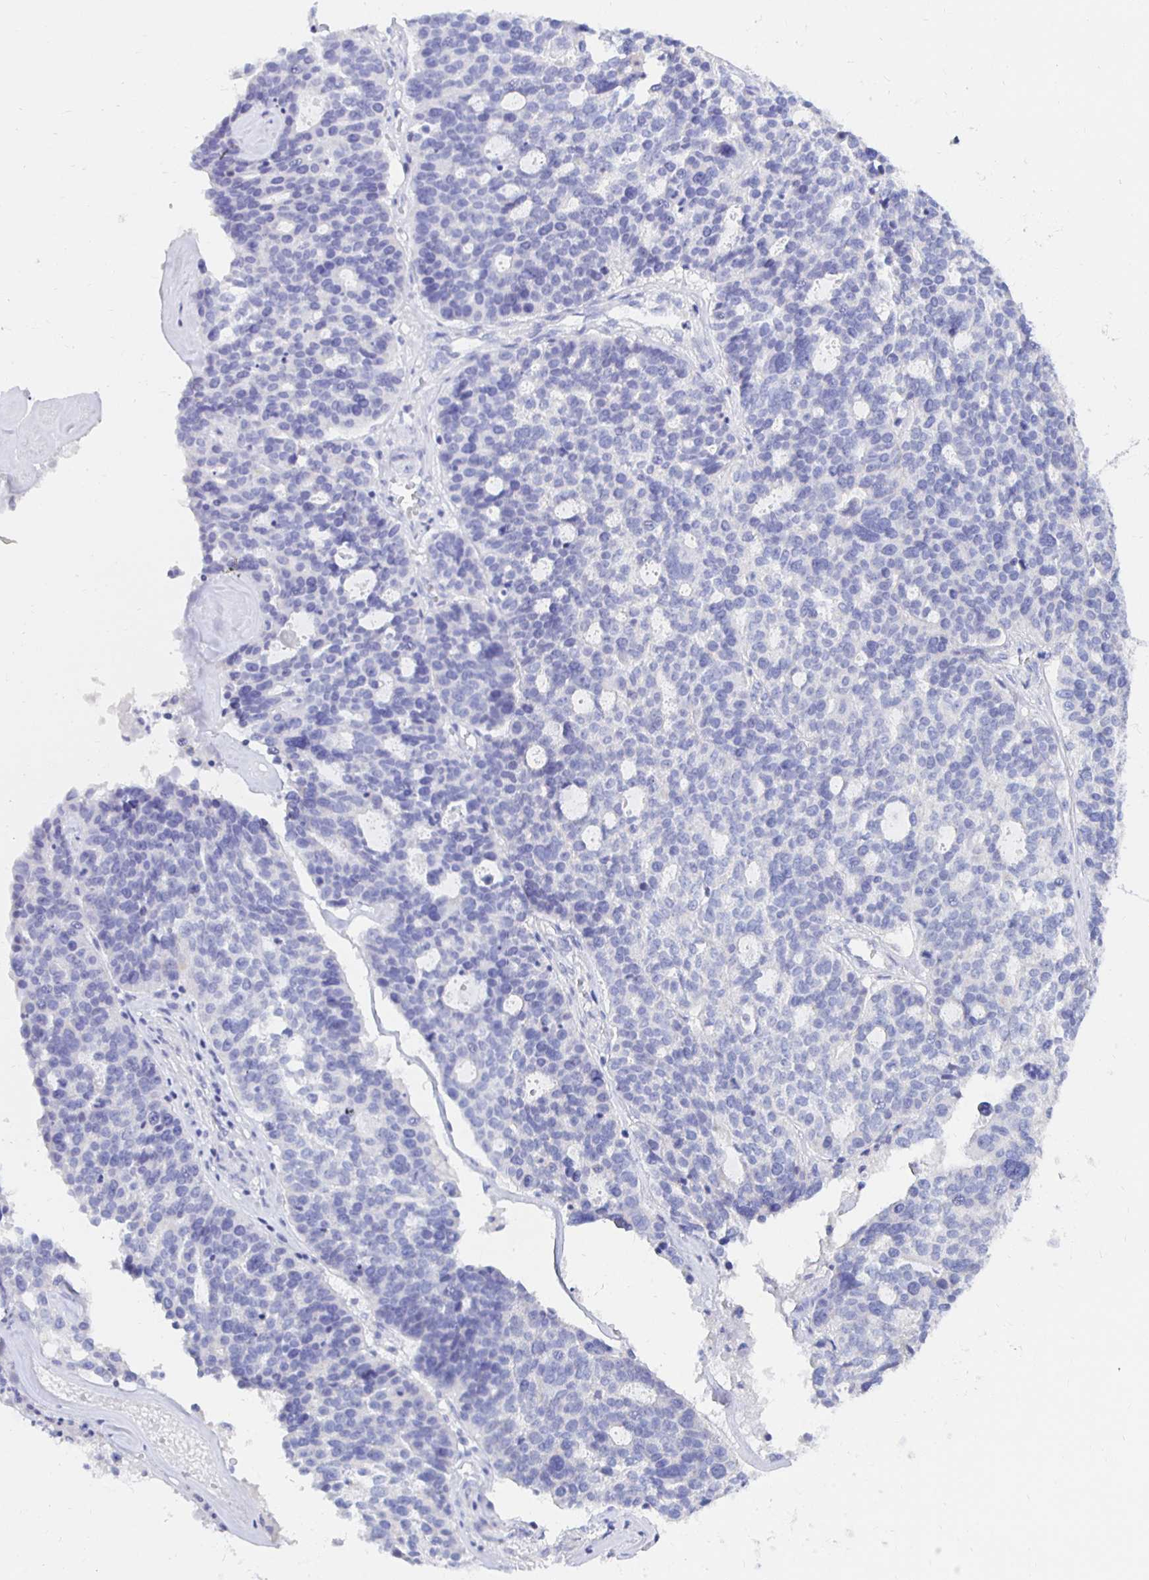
{"staining": {"intensity": "negative", "quantity": "none", "location": "none"}, "tissue": "ovarian cancer", "cell_type": "Tumor cells", "image_type": "cancer", "snomed": [{"axis": "morphology", "description": "Cystadenocarcinoma, serous, NOS"}, {"axis": "topography", "description": "Ovary"}], "caption": "Immunohistochemistry (IHC) micrograph of neoplastic tissue: human ovarian serous cystadenocarcinoma stained with DAB exhibits no significant protein positivity in tumor cells.", "gene": "UMOD", "patient": {"sex": "female", "age": 59}}